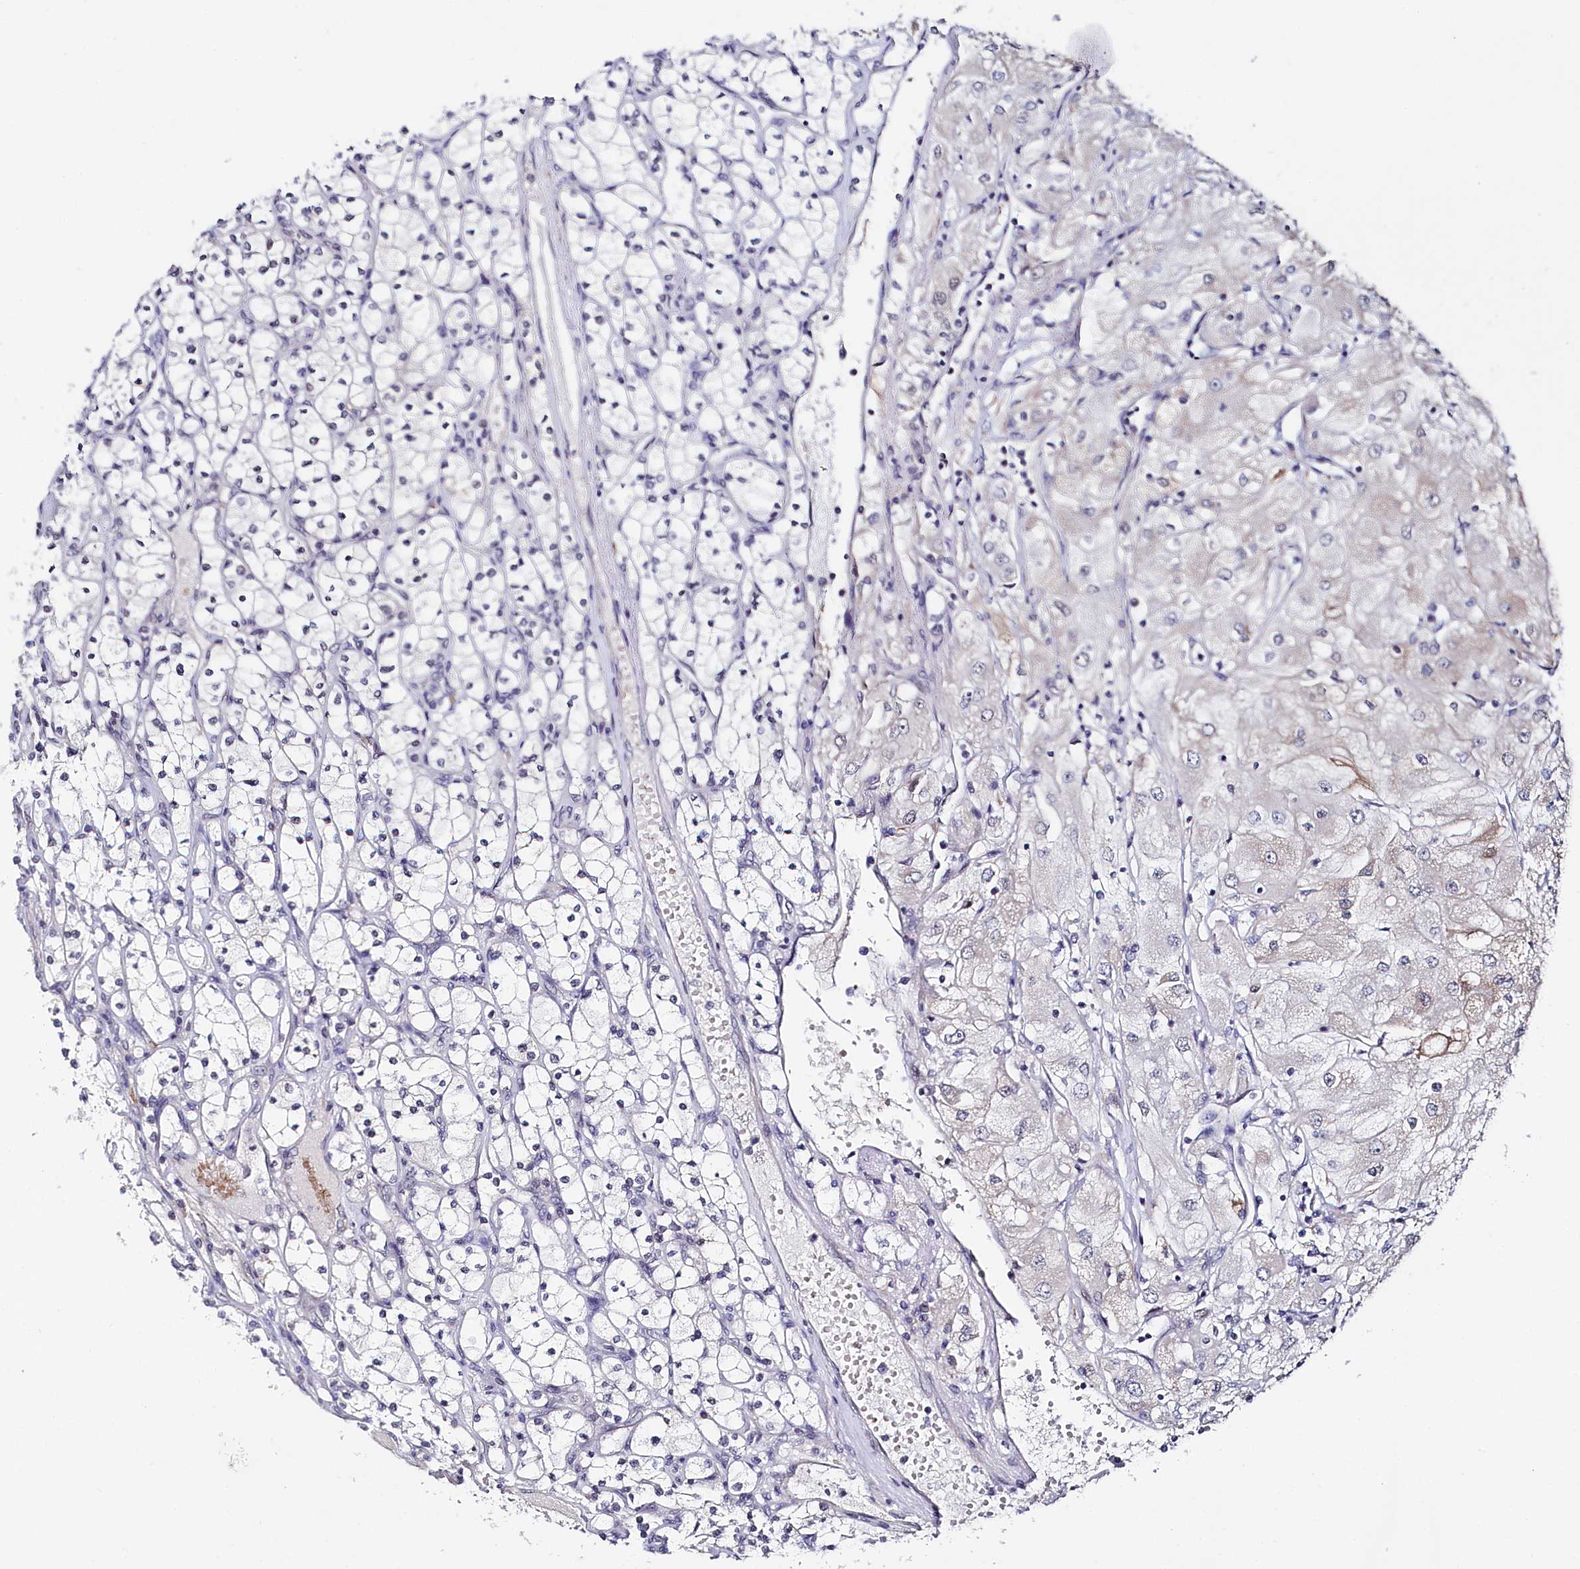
{"staining": {"intensity": "negative", "quantity": "none", "location": "none"}, "tissue": "renal cancer", "cell_type": "Tumor cells", "image_type": "cancer", "snomed": [{"axis": "morphology", "description": "Adenocarcinoma, NOS"}, {"axis": "topography", "description": "Kidney"}], "caption": "A micrograph of human renal adenocarcinoma is negative for staining in tumor cells.", "gene": "TIGD4", "patient": {"sex": "male", "age": 80}}